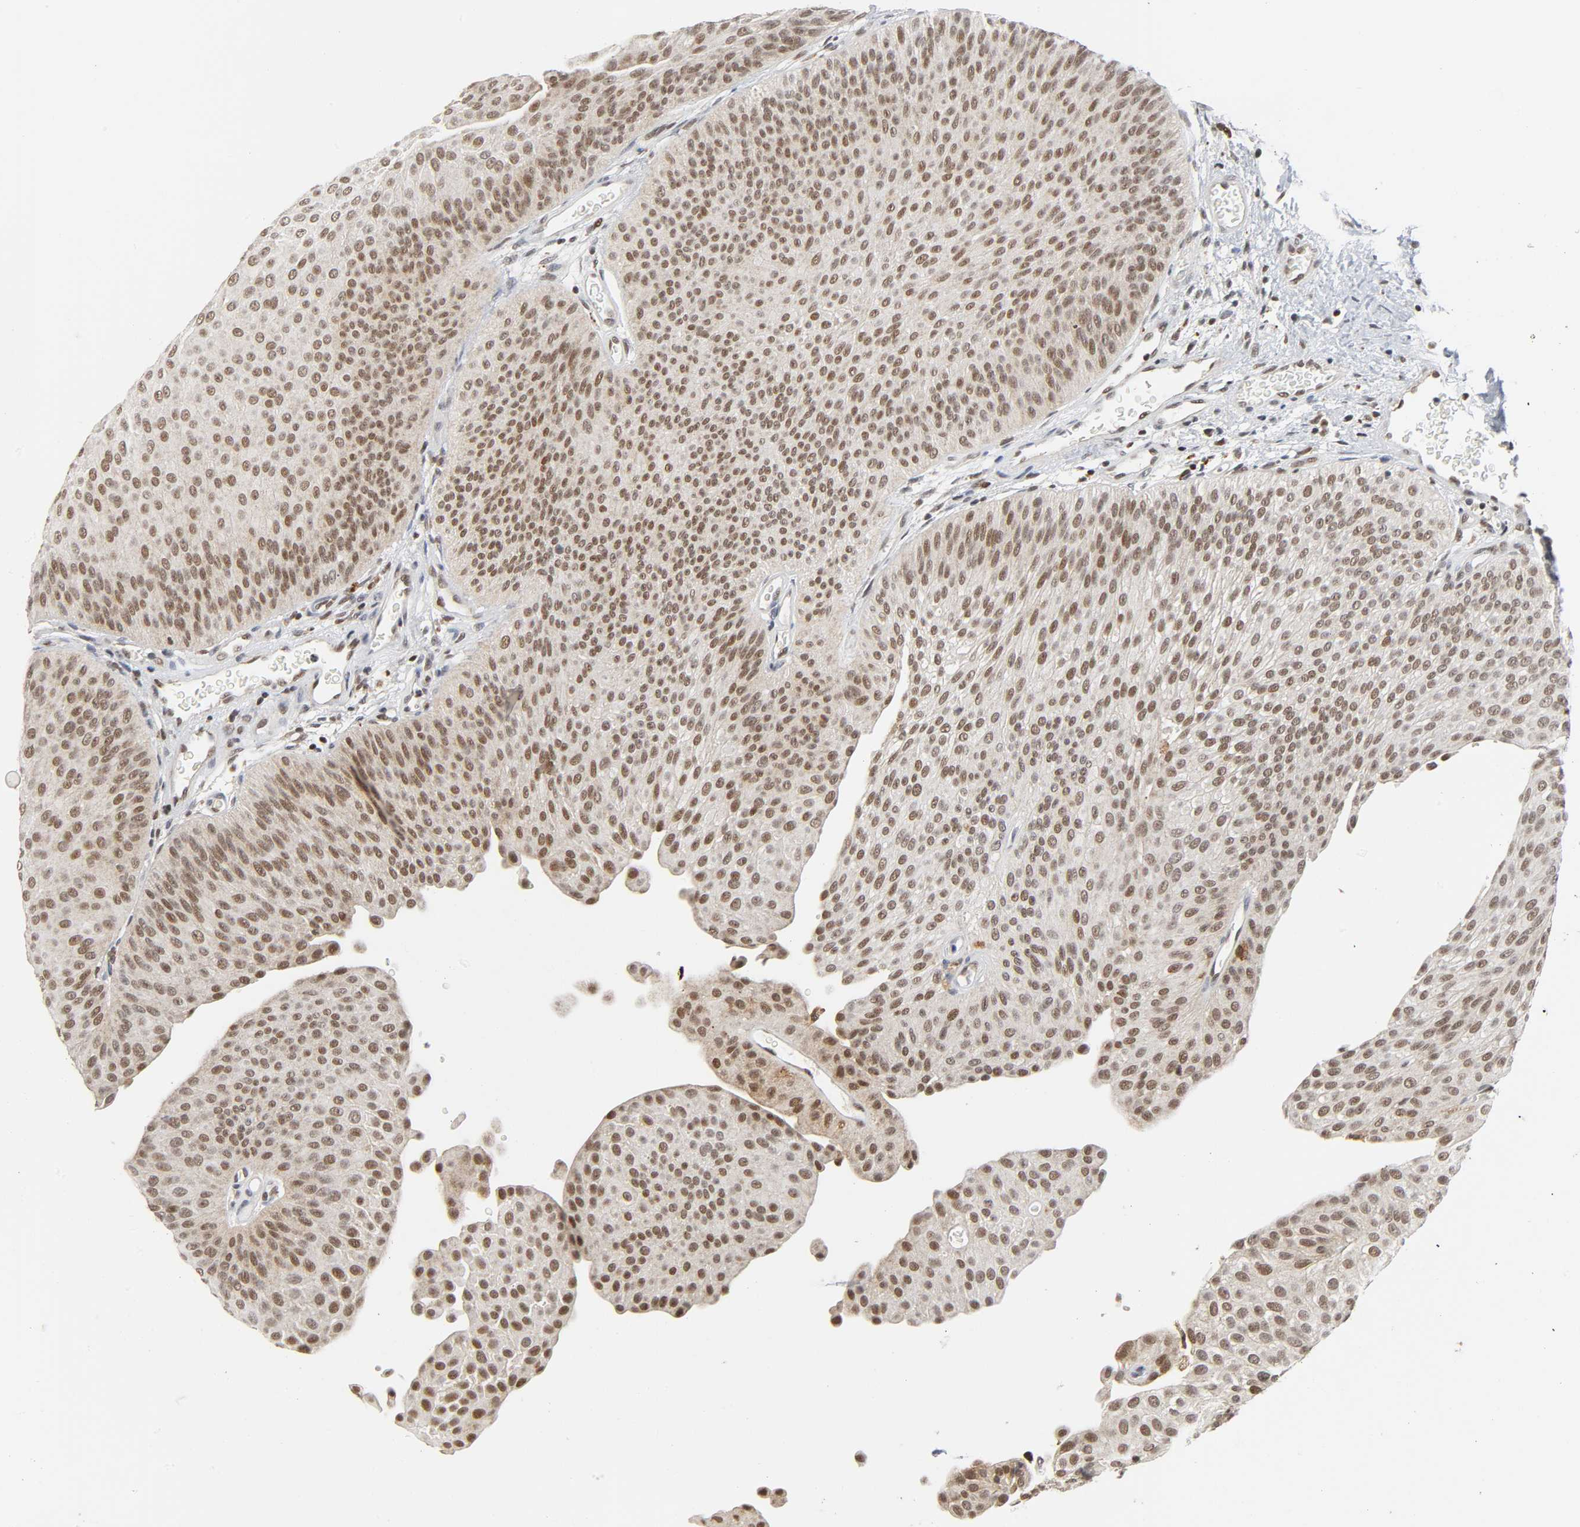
{"staining": {"intensity": "moderate", "quantity": ">75%", "location": "cytoplasmic/membranous,nuclear"}, "tissue": "urothelial cancer", "cell_type": "Tumor cells", "image_type": "cancer", "snomed": [{"axis": "morphology", "description": "Urothelial carcinoma, Low grade"}, {"axis": "topography", "description": "Urinary bladder"}], "caption": "Moderate cytoplasmic/membranous and nuclear protein staining is appreciated in about >75% of tumor cells in urothelial cancer.", "gene": "KAT2B", "patient": {"sex": "female", "age": 60}}